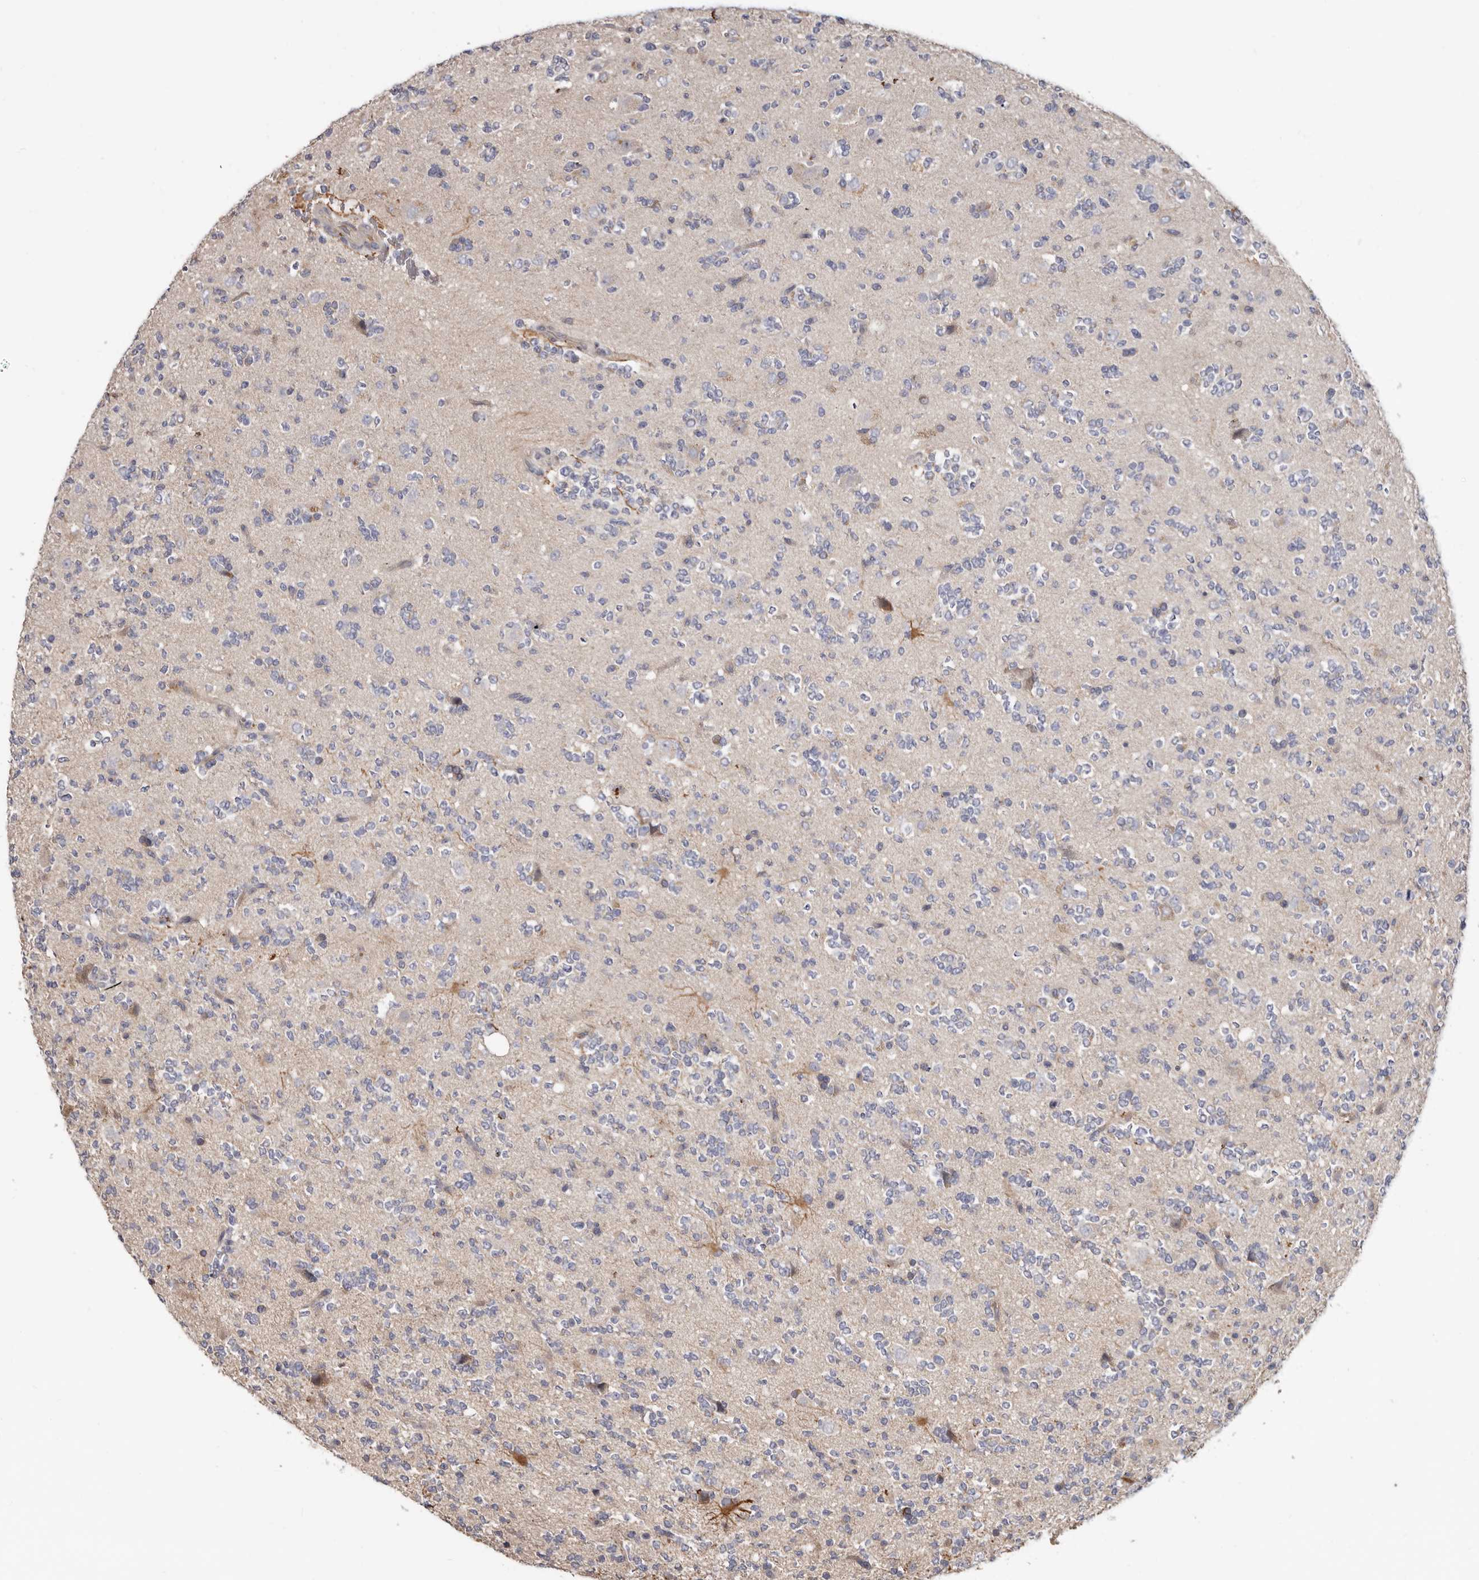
{"staining": {"intensity": "weak", "quantity": "<25%", "location": "cytoplasmic/membranous"}, "tissue": "glioma", "cell_type": "Tumor cells", "image_type": "cancer", "snomed": [{"axis": "morphology", "description": "Glioma, malignant, High grade"}, {"axis": "topography", "description": "Brain"}], "caption": "Glioma was stained to show a protein in brown. There is no significant positivity in tumor cells. (DAB (3,3'-diaminobenzidine) IHC, high magnification).", "gene": "SPTA1", "patient": {"sex": "female", "age": 62}}